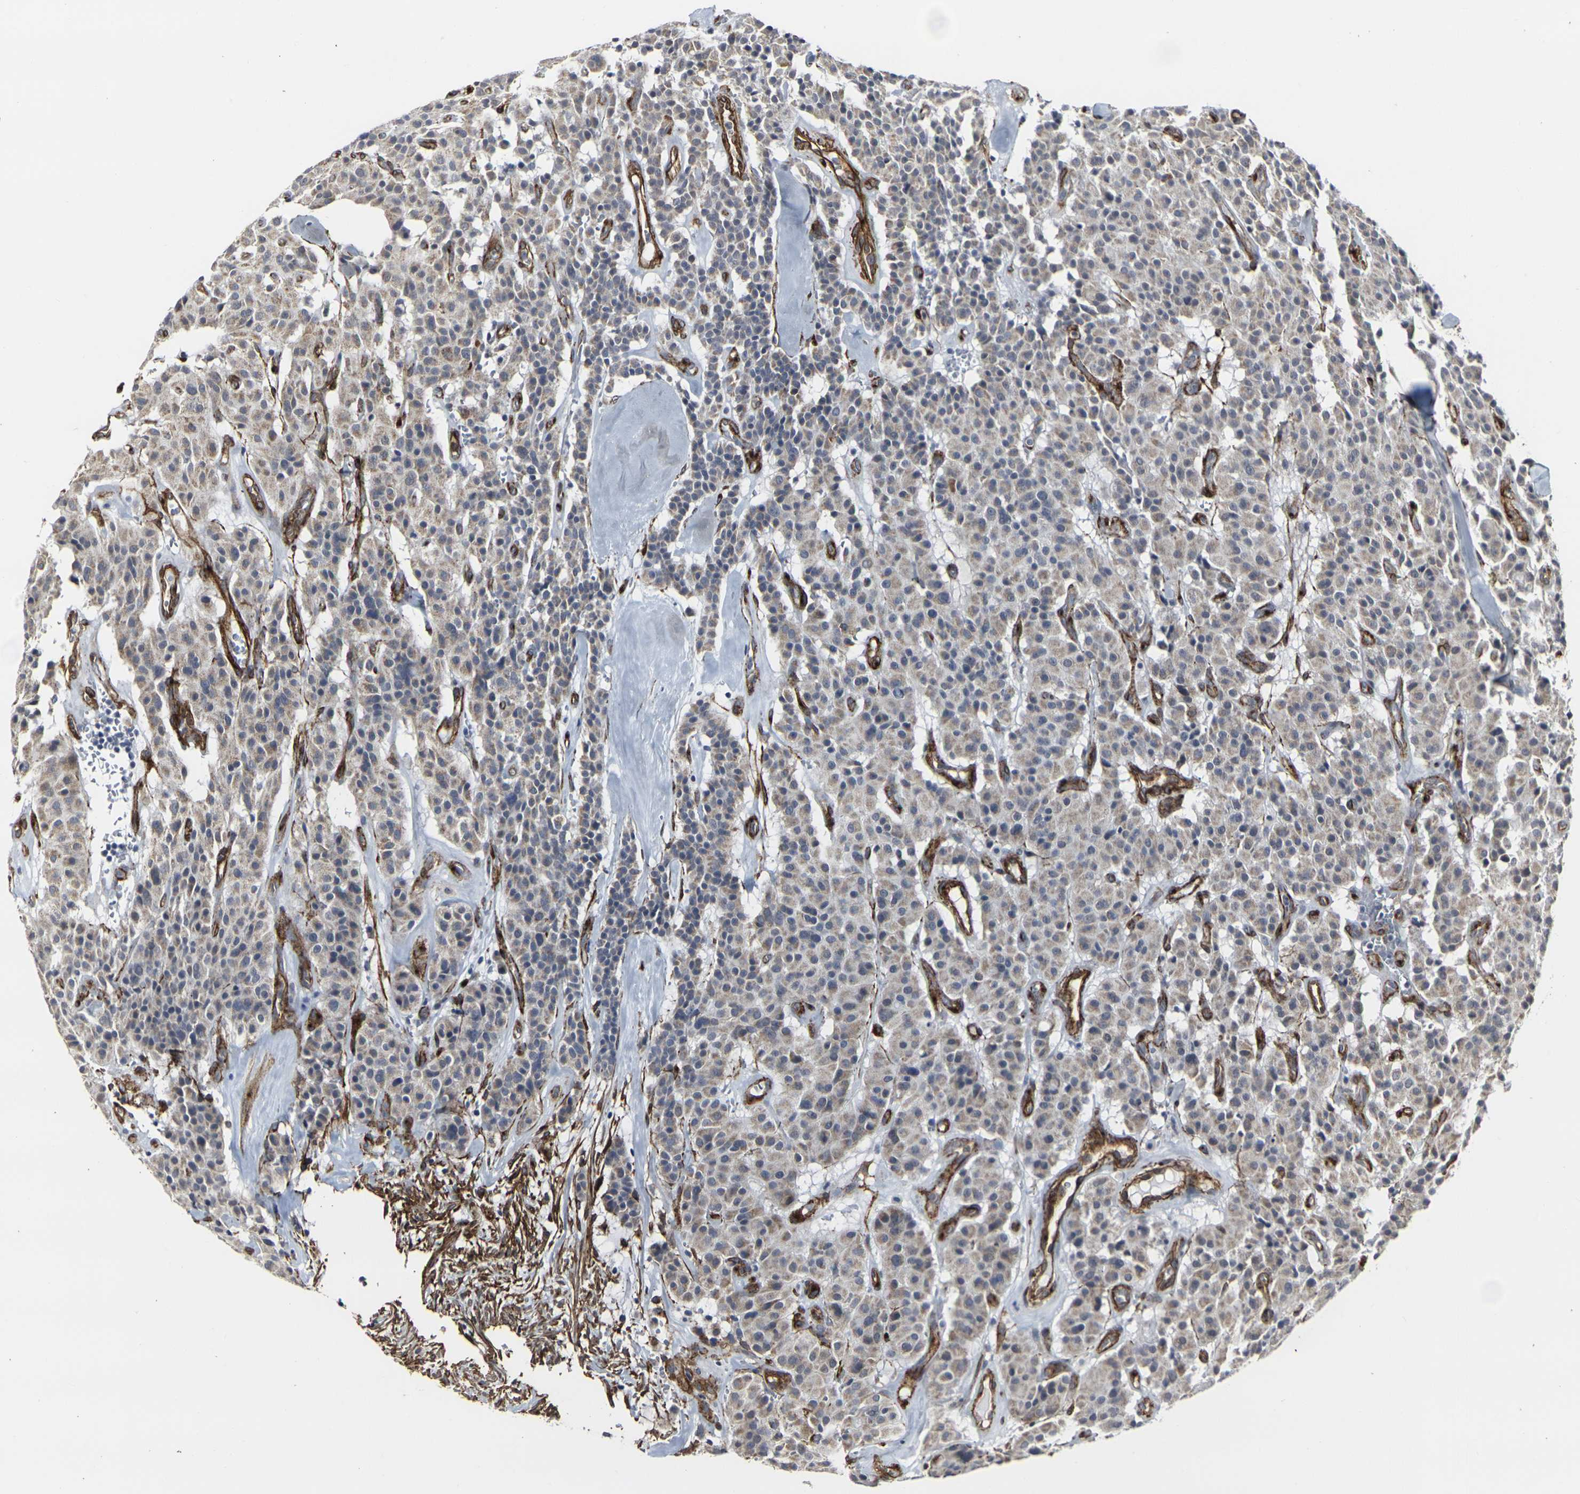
{"staining": {"intensity": "weak", "quantity": "25%-75%", "location": "cytoplasmic/membranous"}, "tissue": "carcinoid", "cell_type": "Tumor cells", "image_type": "cancer", "snomed": [{"axis": "morphology", "description": "Carcinoid, malignant, NOS"}, {"axis": "topography", "description": "Lung"}], "caption": "Tumor cells demonstrate low levels of weak cytoplasmic/membranous expression in about 25%-75% of cells in malignant carcinoid.", "gene": "MYOF", "patient": {"sex": "male", "age": 30}}